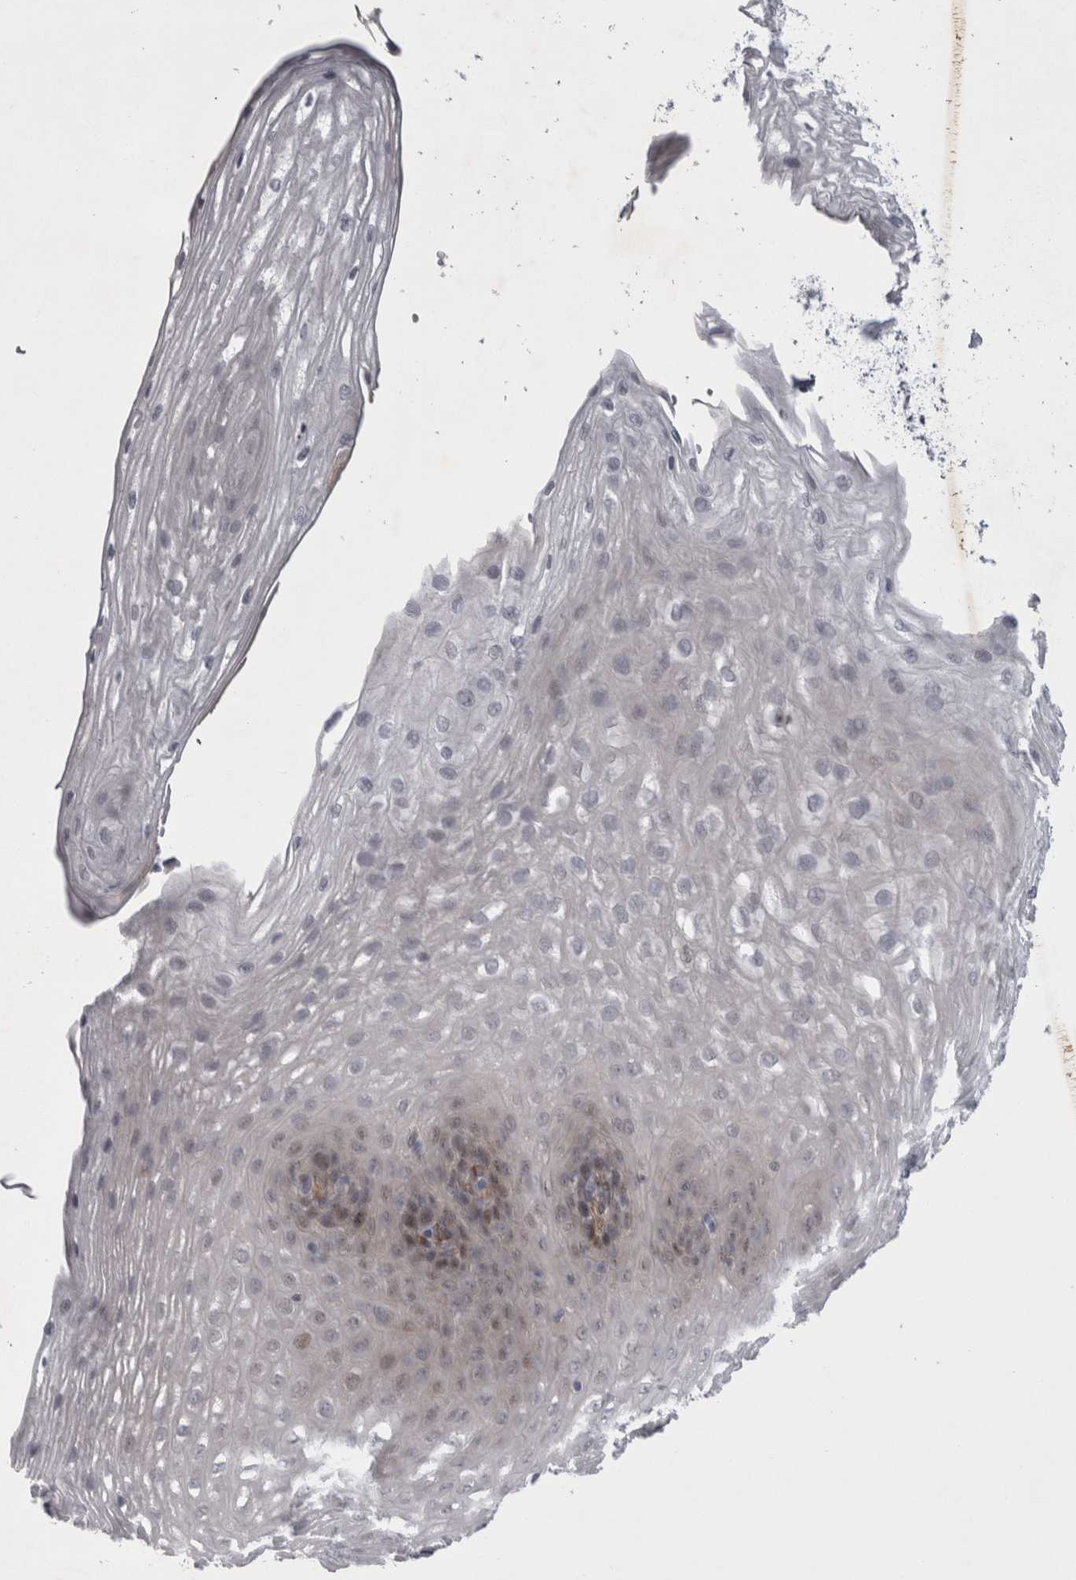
{"staining": {"intensity": "weak", "quantity": "25%-75%", "location": "nuclear"}, "tissue": "esophagus", "cell_type": "Squamous epithelial cells", "image_type": "normal", "snomed": [{"axis": "morphology", "description": "Normal tissue, NOS"}, {"axis": "topography", "description": "Esophagus"}], "caption": "High-magnification brightfield microscopy of normal esophagus stained with DAB (3,3'-diaminobenzidine) (brown) and counterstained with hematoxylin (blue). squamous epithelial cells exhibit weak nuclear expression is present in about25%-75% of cells.", "gene": "PARP11", "patient": {"sex": "female", "age": 66}}